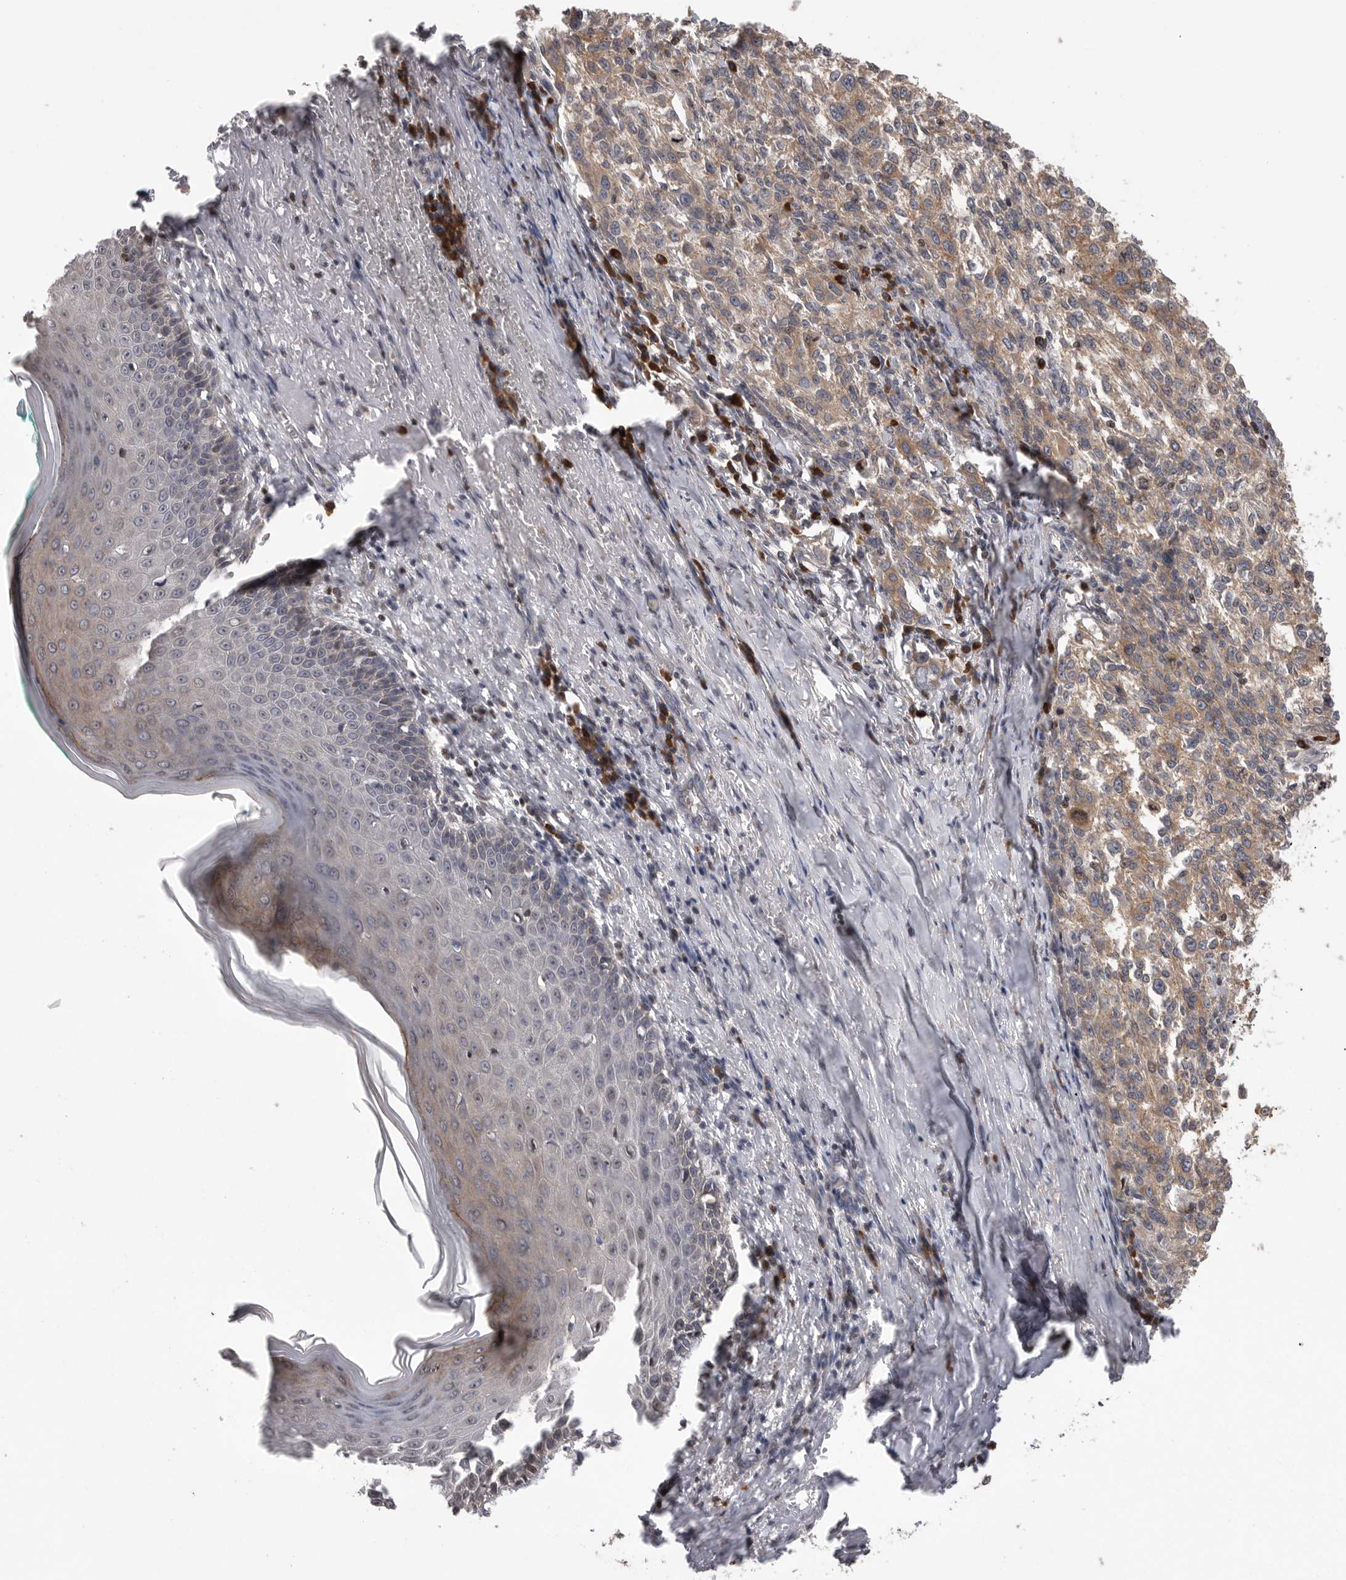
{"staining": {"intensity": "moderate", "quantity": ">75%", "location": "cytoplasmic/membranous"}, "tissue": "melanoma", "cell_type": "Tumor cells", "image_type": "cancer", "snomed": [{"axis": "morphology", "description": "Necrosis, NOS"}, {"axis": "morphology", "description": "Malignant melanoma, NOS"}, {"axis": "topography", "description": "Skin"}], "caption": "Protein analysis of malignant melanoma tissue shows moderate cytoplasmic/membranous staining in about >75% of tumor cells. (IHC, brightfield microscopy, high magnification).", "gene": "OXR1", "patient": {"sex": "female", "age": 87}}